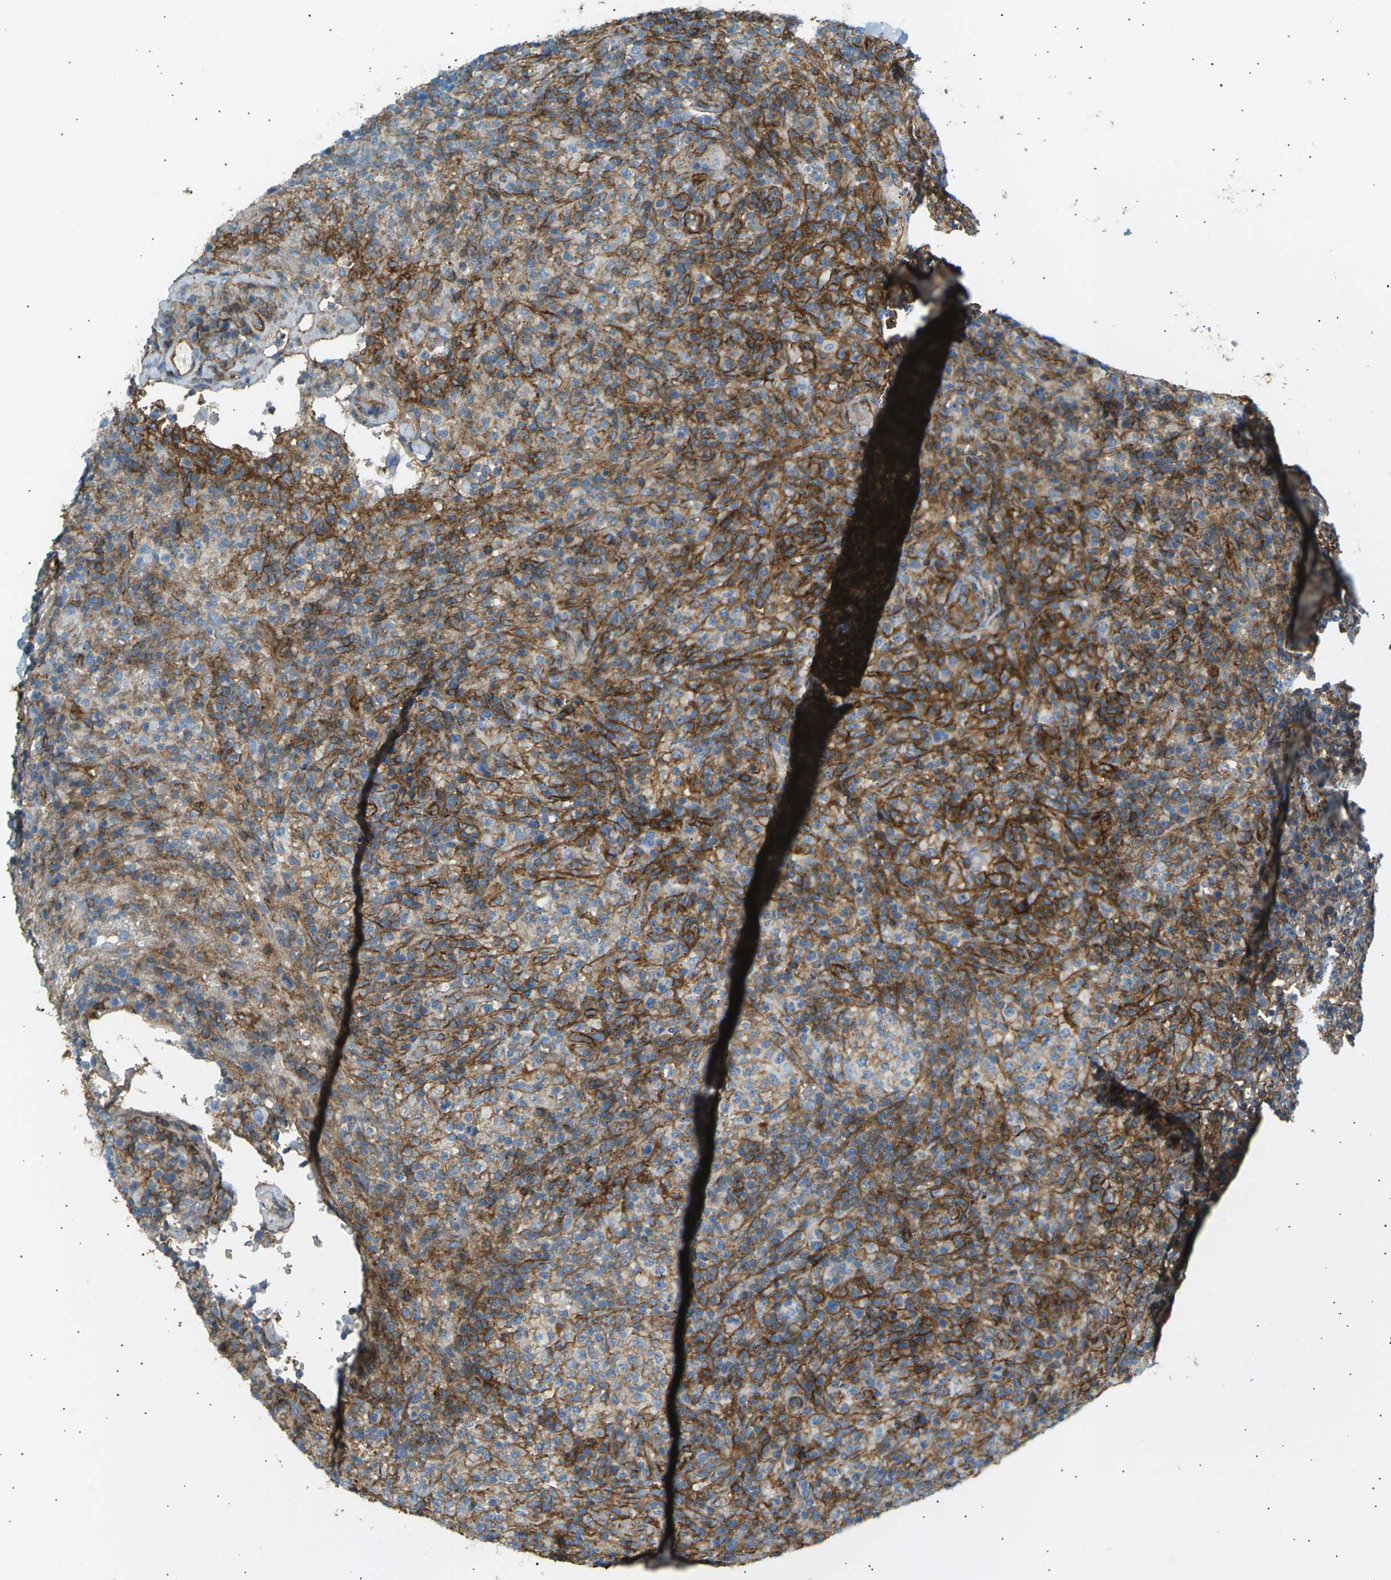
{"staining": {"intensity": "moderate", "quantity": "25%-75%", "location": "cytoplasmic/membranous"}, "tissue": "lymphoma", "cell_type": "Tumor cells", "image_type": "cancer", "snomed": [{"axis": "morphology", "description": "Malignant lymphoma, non-Hodgkin's type, High grade"}, {"axis": "topography", "description": "Lymph node"}], "caption": "Immunohistochemistry (IHC) (DAB) staining of lymphoma displays moderate cytoplasmic/membranous protein staining in about 25%-75% of tumor cells. (IHC, brightfield microscopy, high magnification).", "gene": "ATP2B4", "patient": {"sex": "female", "age": 76}}